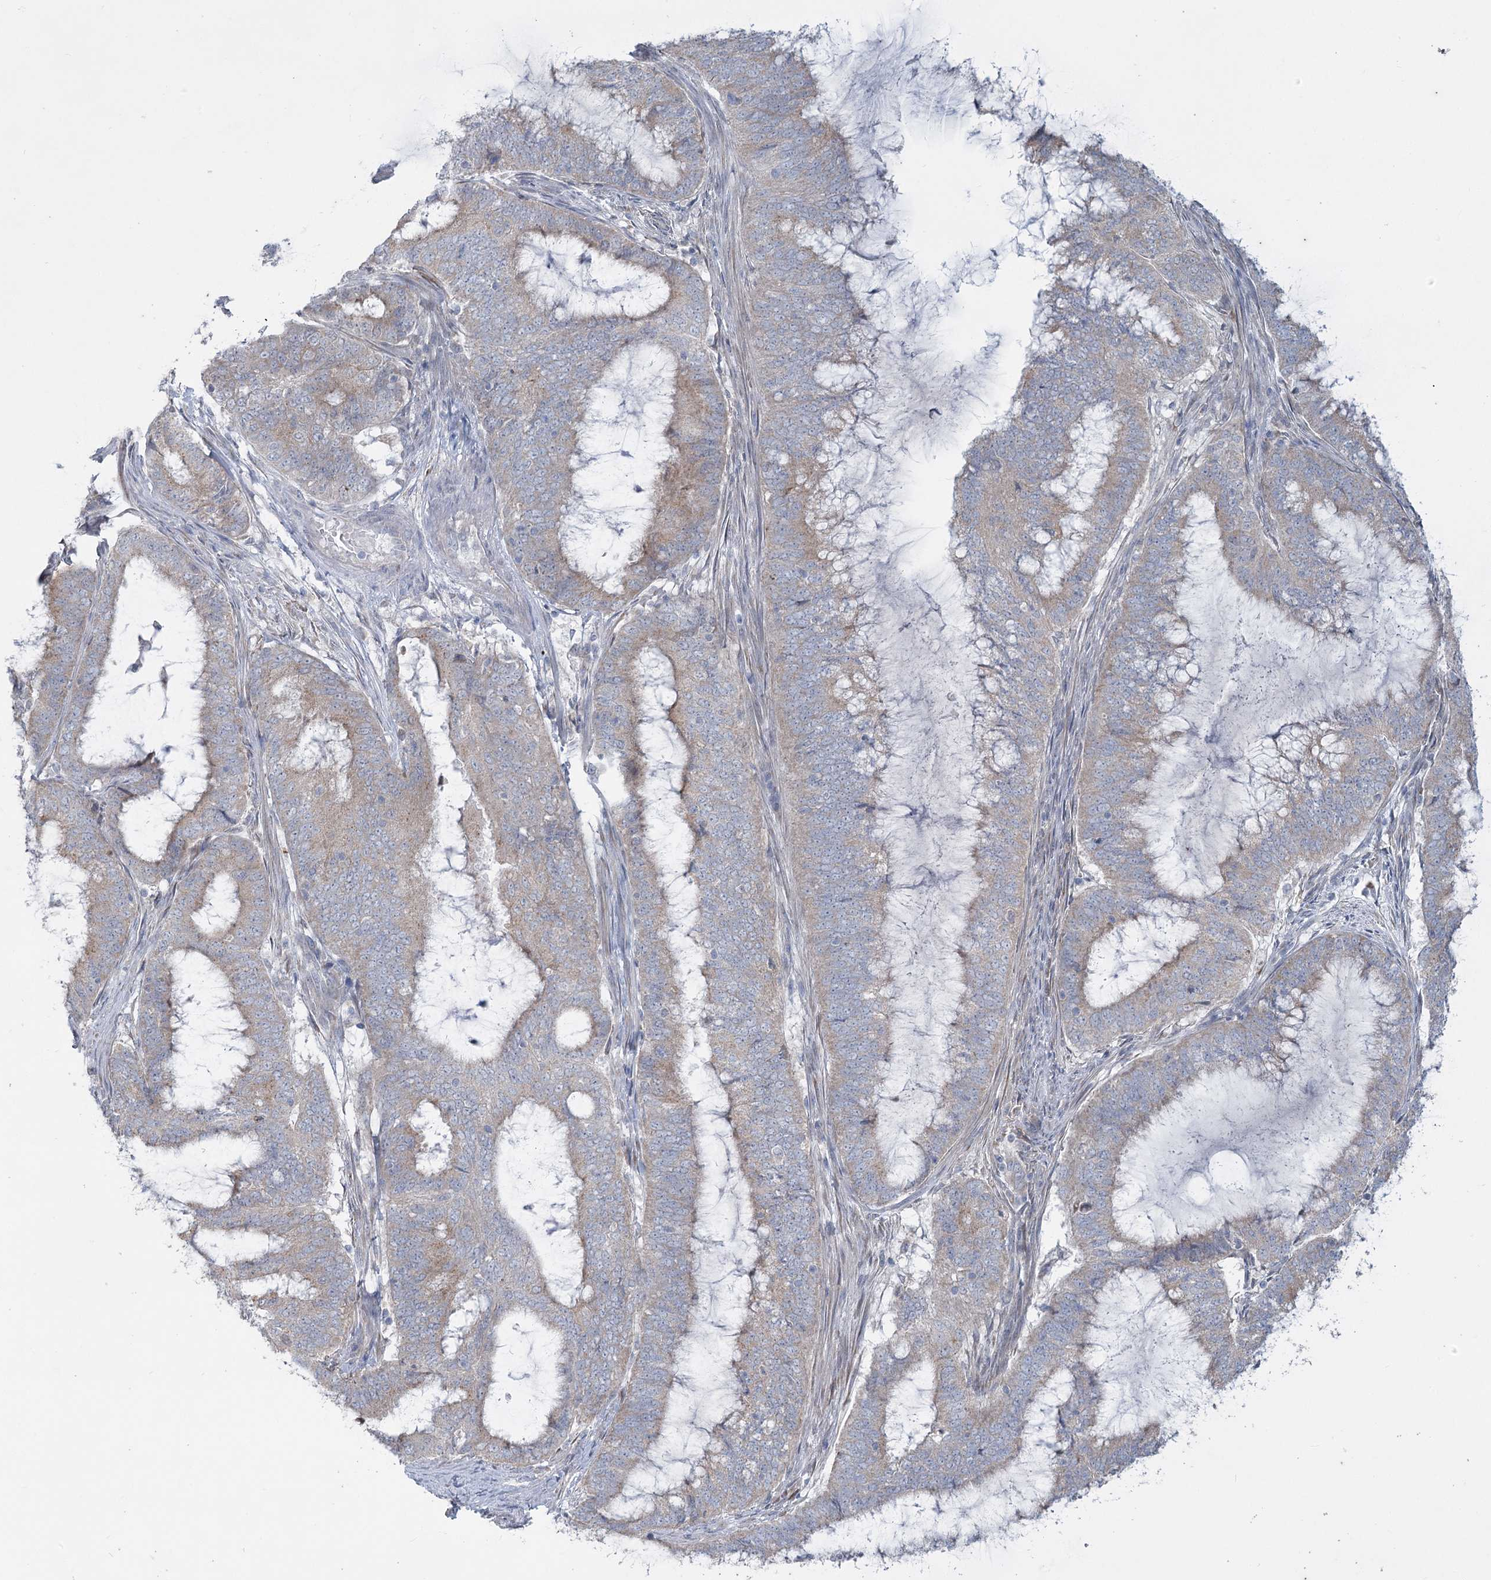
{"staining": {"intensity": "weak", "quantity": "<25%", "location": "cytoplasmic/membranous"}, "tissue": "endometrial cancer", "cell_type": "Tumor cells", "image_type": "cancer", "snomed": [{"axis": "morphology", "description": "Adenocarcinoma, NOS"}, {"axis": "topography", "description": "Endometrium"}], "caption": "Image shows no protein positivity in tumor cells of endometrial cancer tissue.", "gene": "PLA2G12A", "patient": {"sex": "female", "age": 51}}